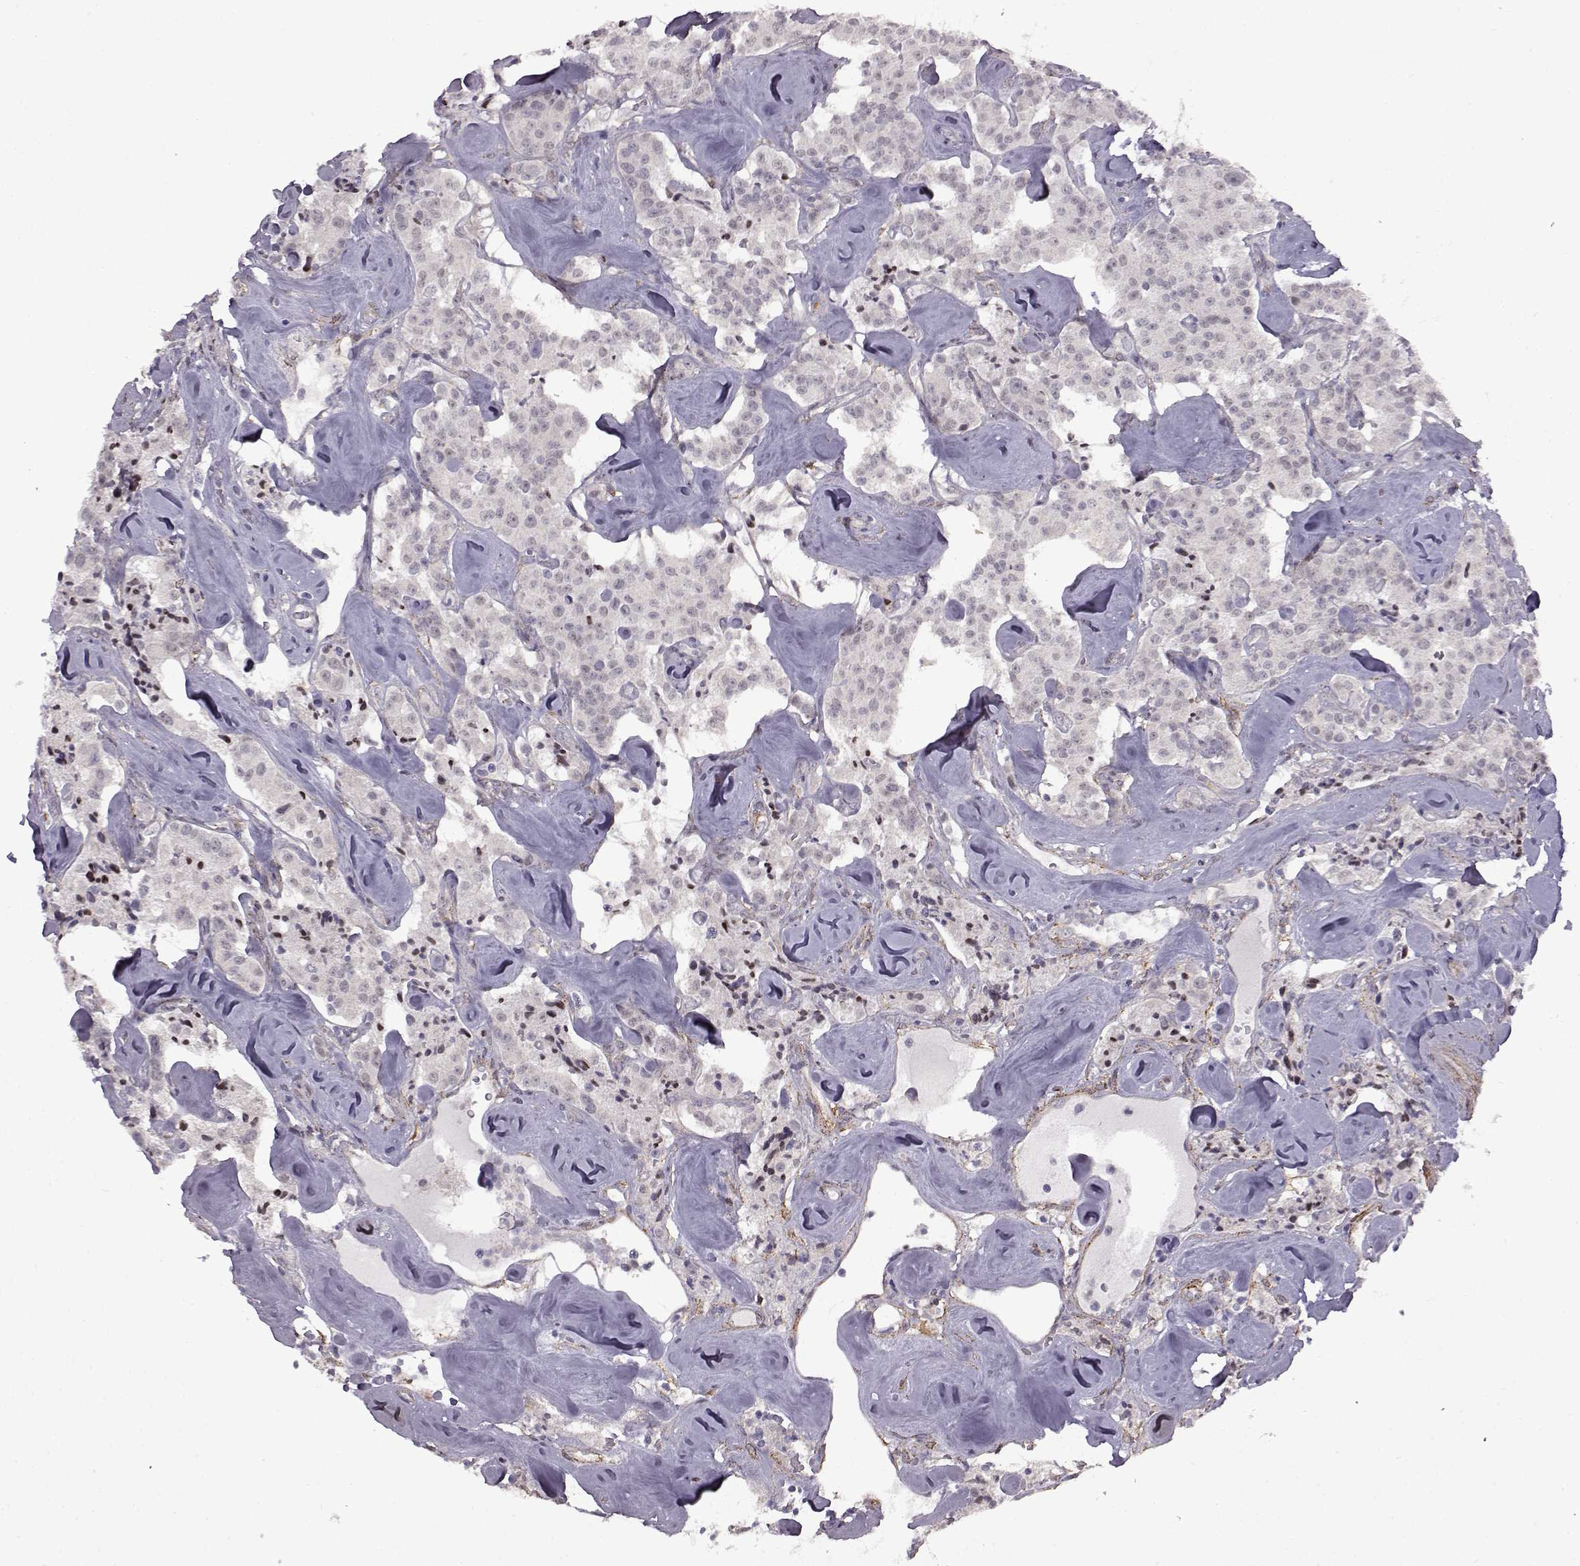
{"staining": {"intensity": "negative", "quantity": "none", "location": "none"}, "tissue": "carcinoid", "cell_type": "Tumor cells", "image_type": "cancer", "snomed": [{"axis": "morphology", "description": "Carcinoid, malignant, NOS"}, {"axis": "topography", "description": "Pancreas"}], "caption": "The immunohistochemistry image has no significant expression in tumor cells of carcinoid tissue.", "gene": "SYNPO2", "patient": {"sex": "male", "age": 41}}